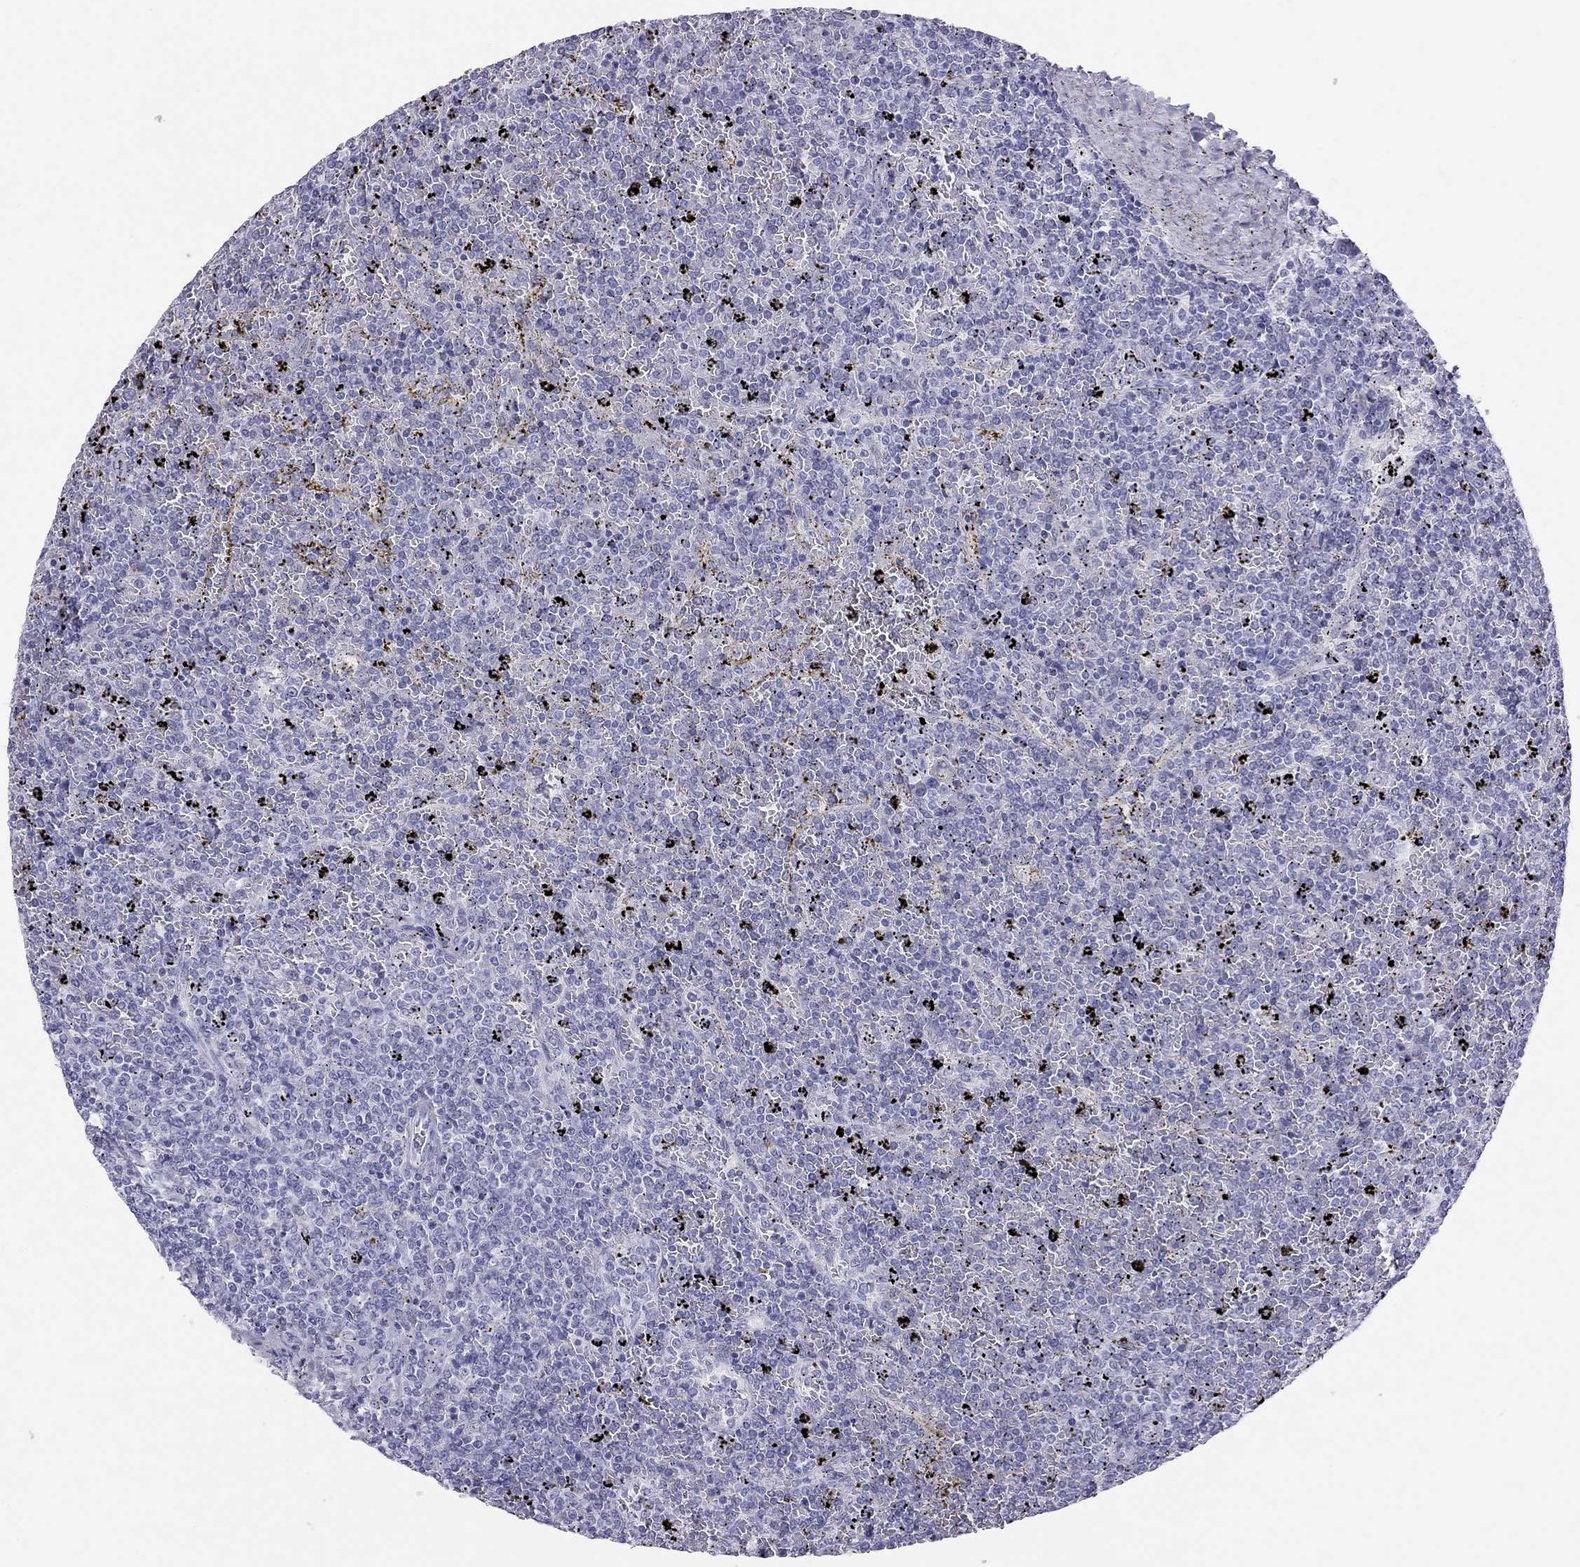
{"staining": {"intensity": "negative", "quantity": "none", "location": "none"}, "tissue": "lymphoma", "cell_type": "Tumor cells", "image_type": "cancer", "snomed": [{"axis": "morphology", "description": "Malignant lymphoma, non-Hodgkin's type, Low grade"}, {"axis": "topography", "description": "Spleen"}], "caption": "Immunohistochemical staining of low-grade malignant lymphoma, non-Hodgkin's type demonstrates no significant staining in tumor cells.", "gene": "KLRG1", "patient": {"sex": "female", "age": 77}}